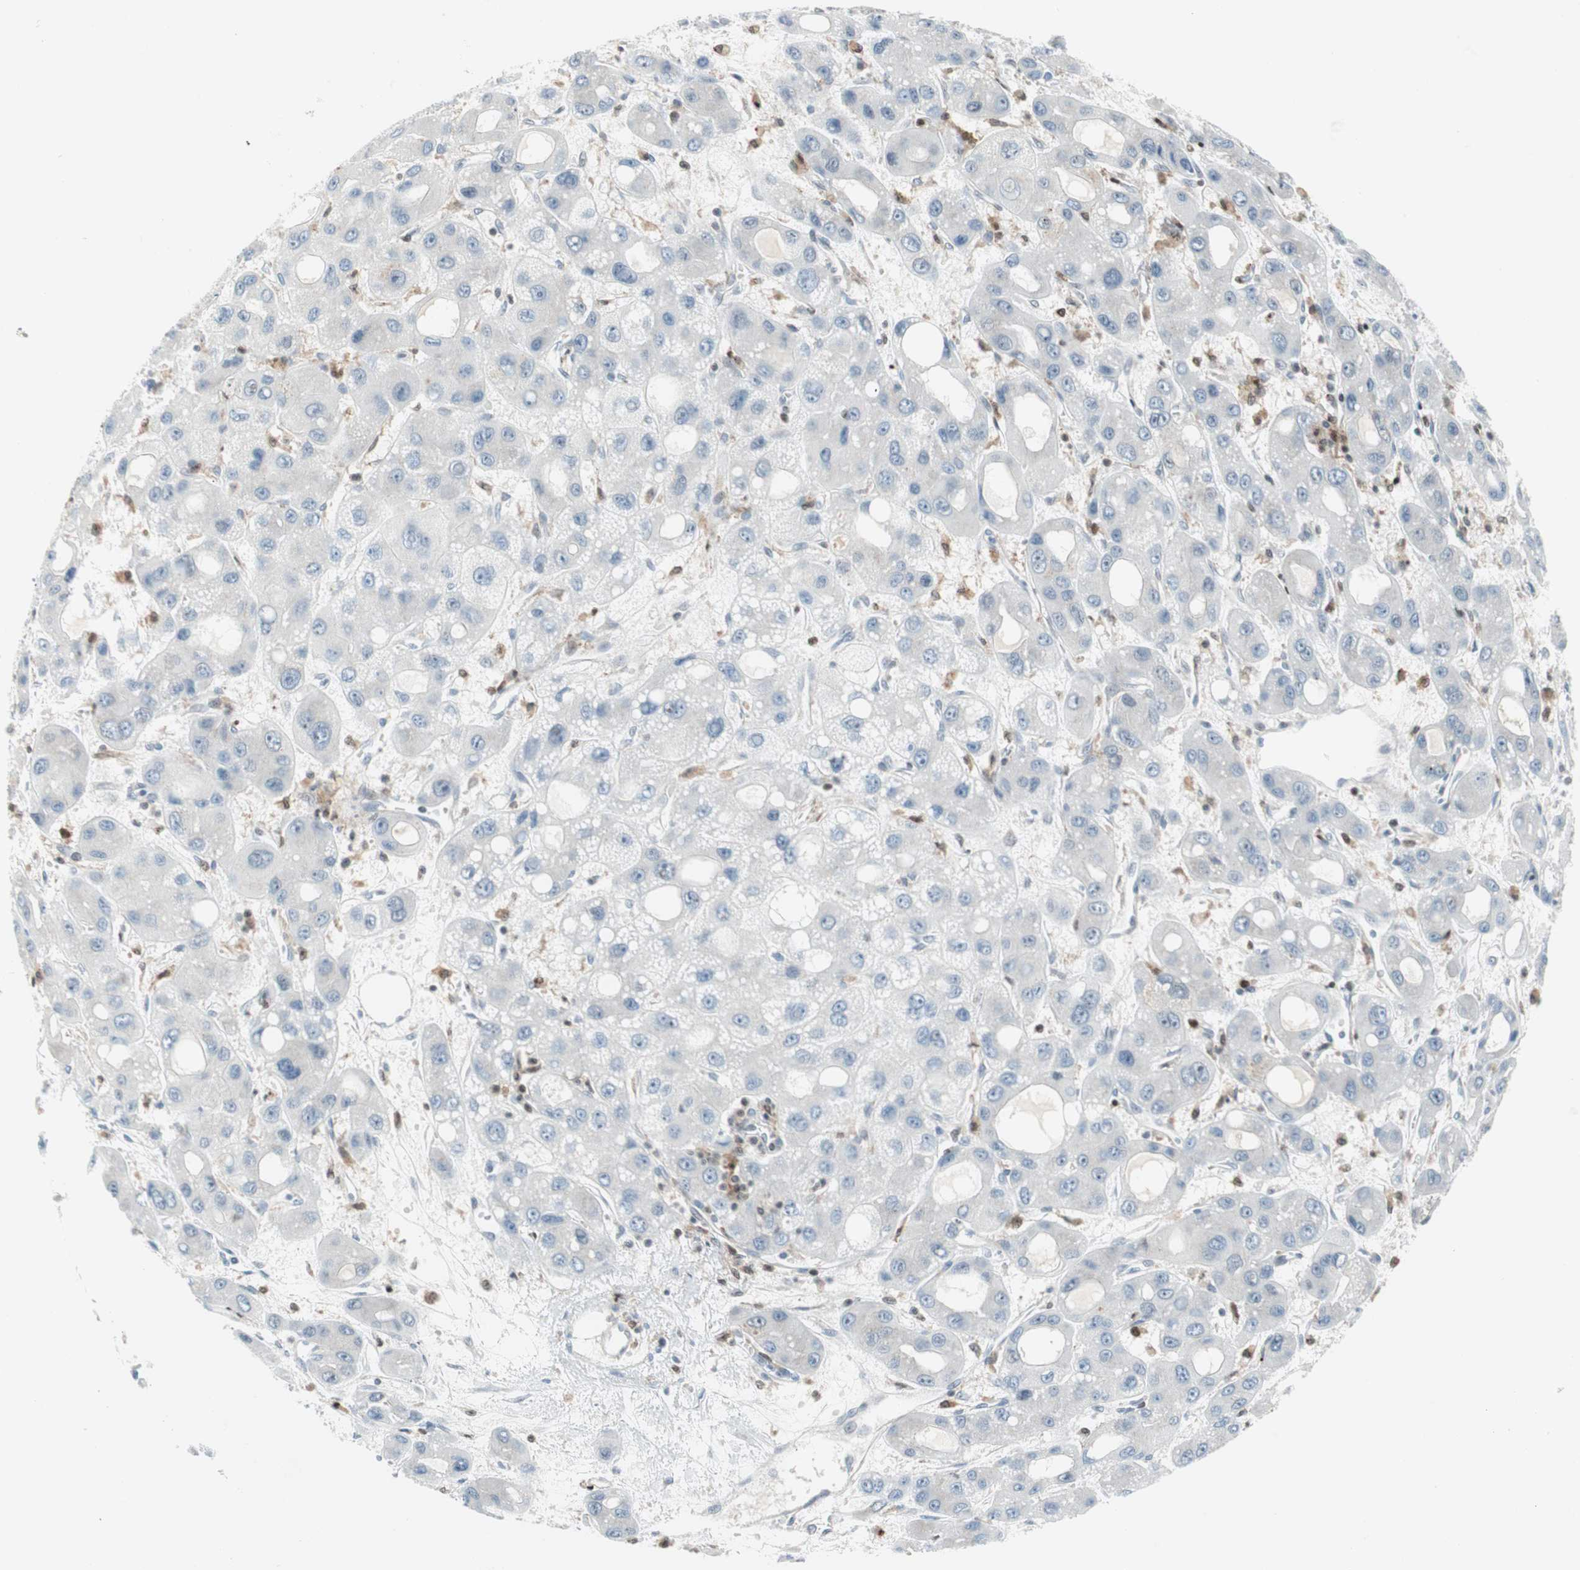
{"staining": {"intensity": "negative", "quantity": "none", "location": "none"}, "tissue": "liver cancer", "cell_type": "Tumor cells", "image_type": "cancer", "snomed": [{"axis": "morphology", "description": "Carcinoma, Hepatocellular, NOS"}, {"axis": "topography", "description": "Liver"}], "caption": "Immunohistochemistry (IHC) micrograph of human hepatocellular carcinoma (liver) stained for a protein (brown), which reveals no positivity in tumor cells. (DAB immunohistochemistry (IHC), high magnification).", "gene": "RGS10", "patient": {"sex": "male", "age": 55}}